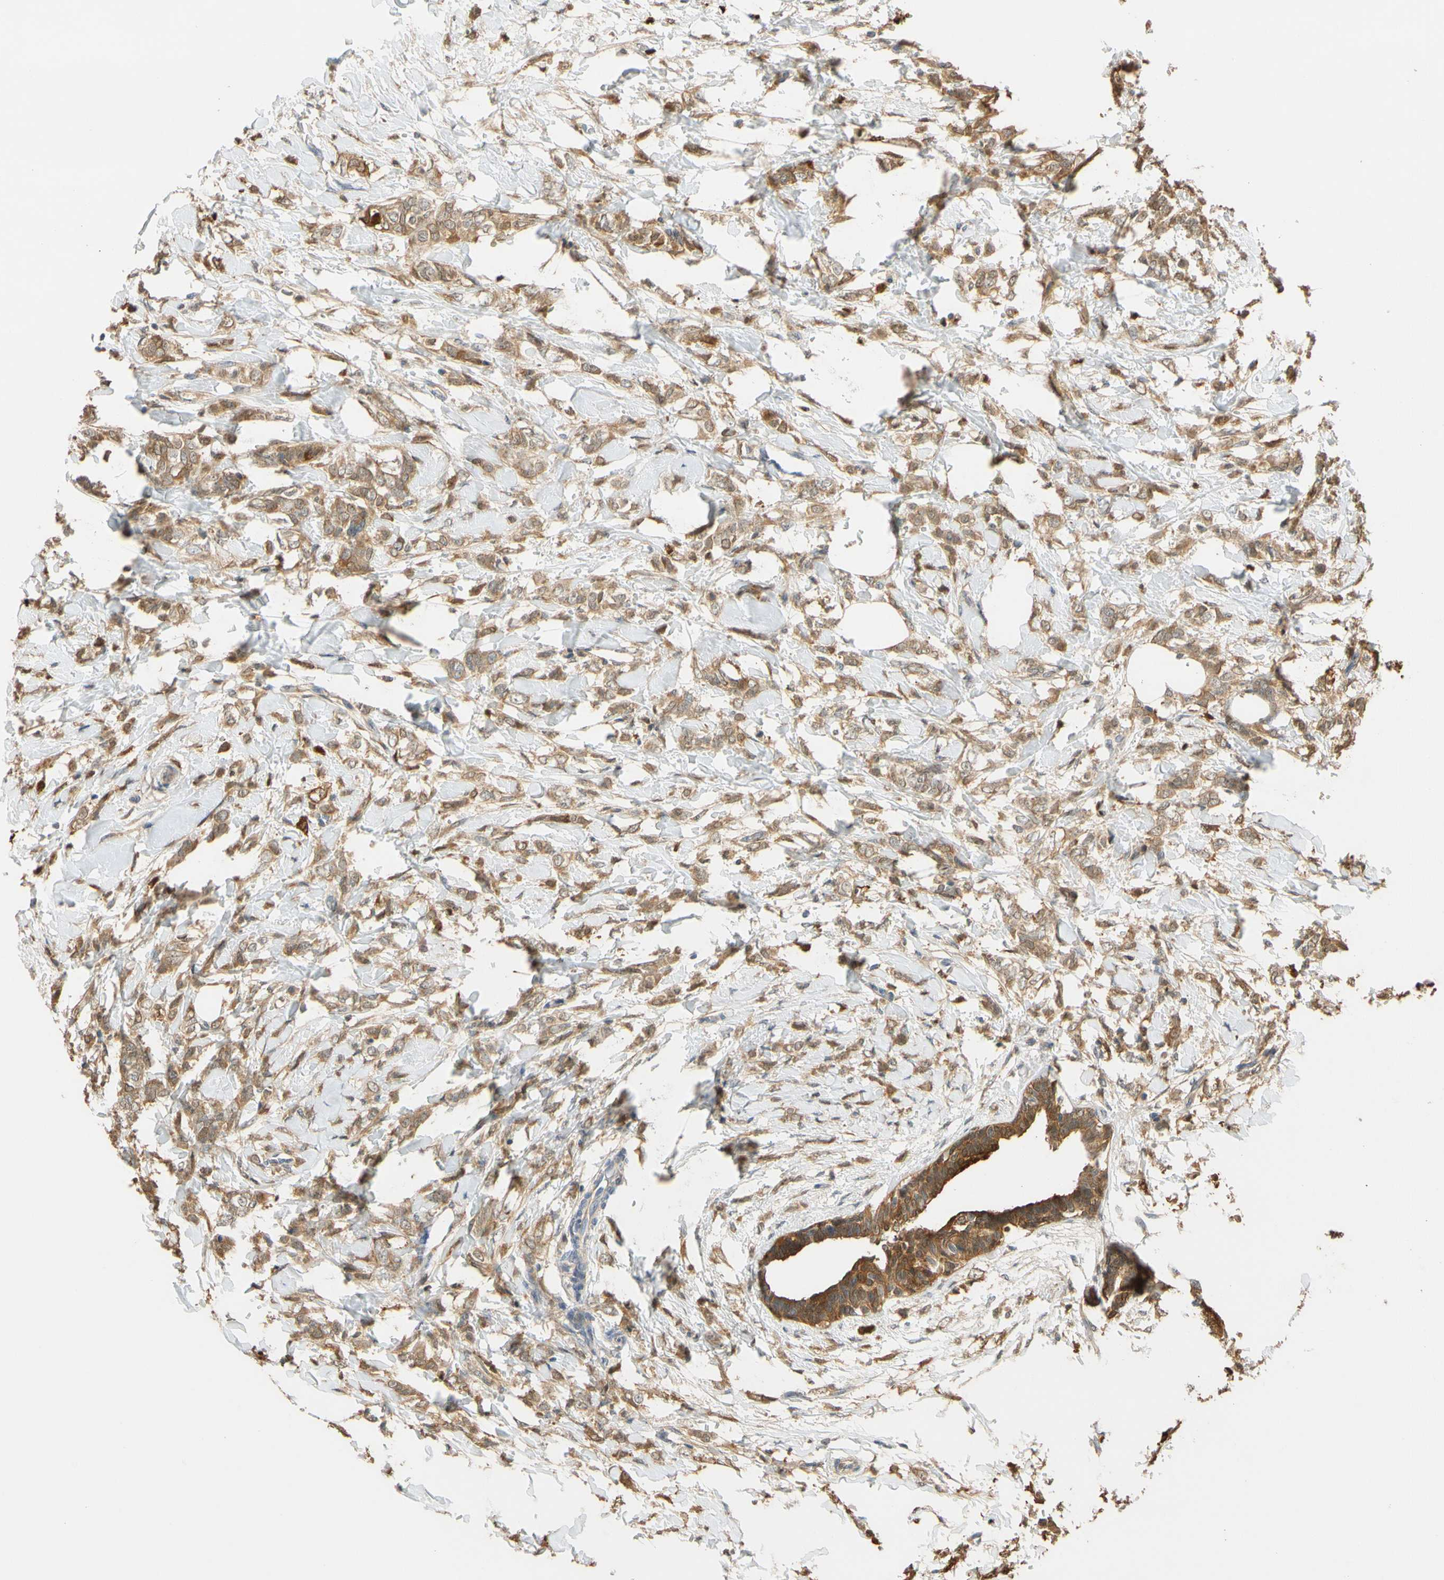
{"staining": {"intensity": "moderate", "quantity": ">75%", "location": "cytoplasmic/membranous"}, "tissue": "breast cancer", "cell_type": "Tumor cells", "image_type": "cancer", "snomed": [{"axis": "morphology", "description": "Lobular carcinoma, in situ"}, {"axis": "morphology", "description": "Lobular carcinoma"}, {"axis": "topography", "description": "Breast"}], "caption": "Tumor cells display medium levels of moderate cytoplasmic/membranous staining in approximately >75% of cells in human breast cancer. Using DAB (brown) and hematoxylin (blue) stains, captured at high magnification using brightfield microscopy.", "gene": "GPSM2", "patient": {"sex": "female", "age": 41}}